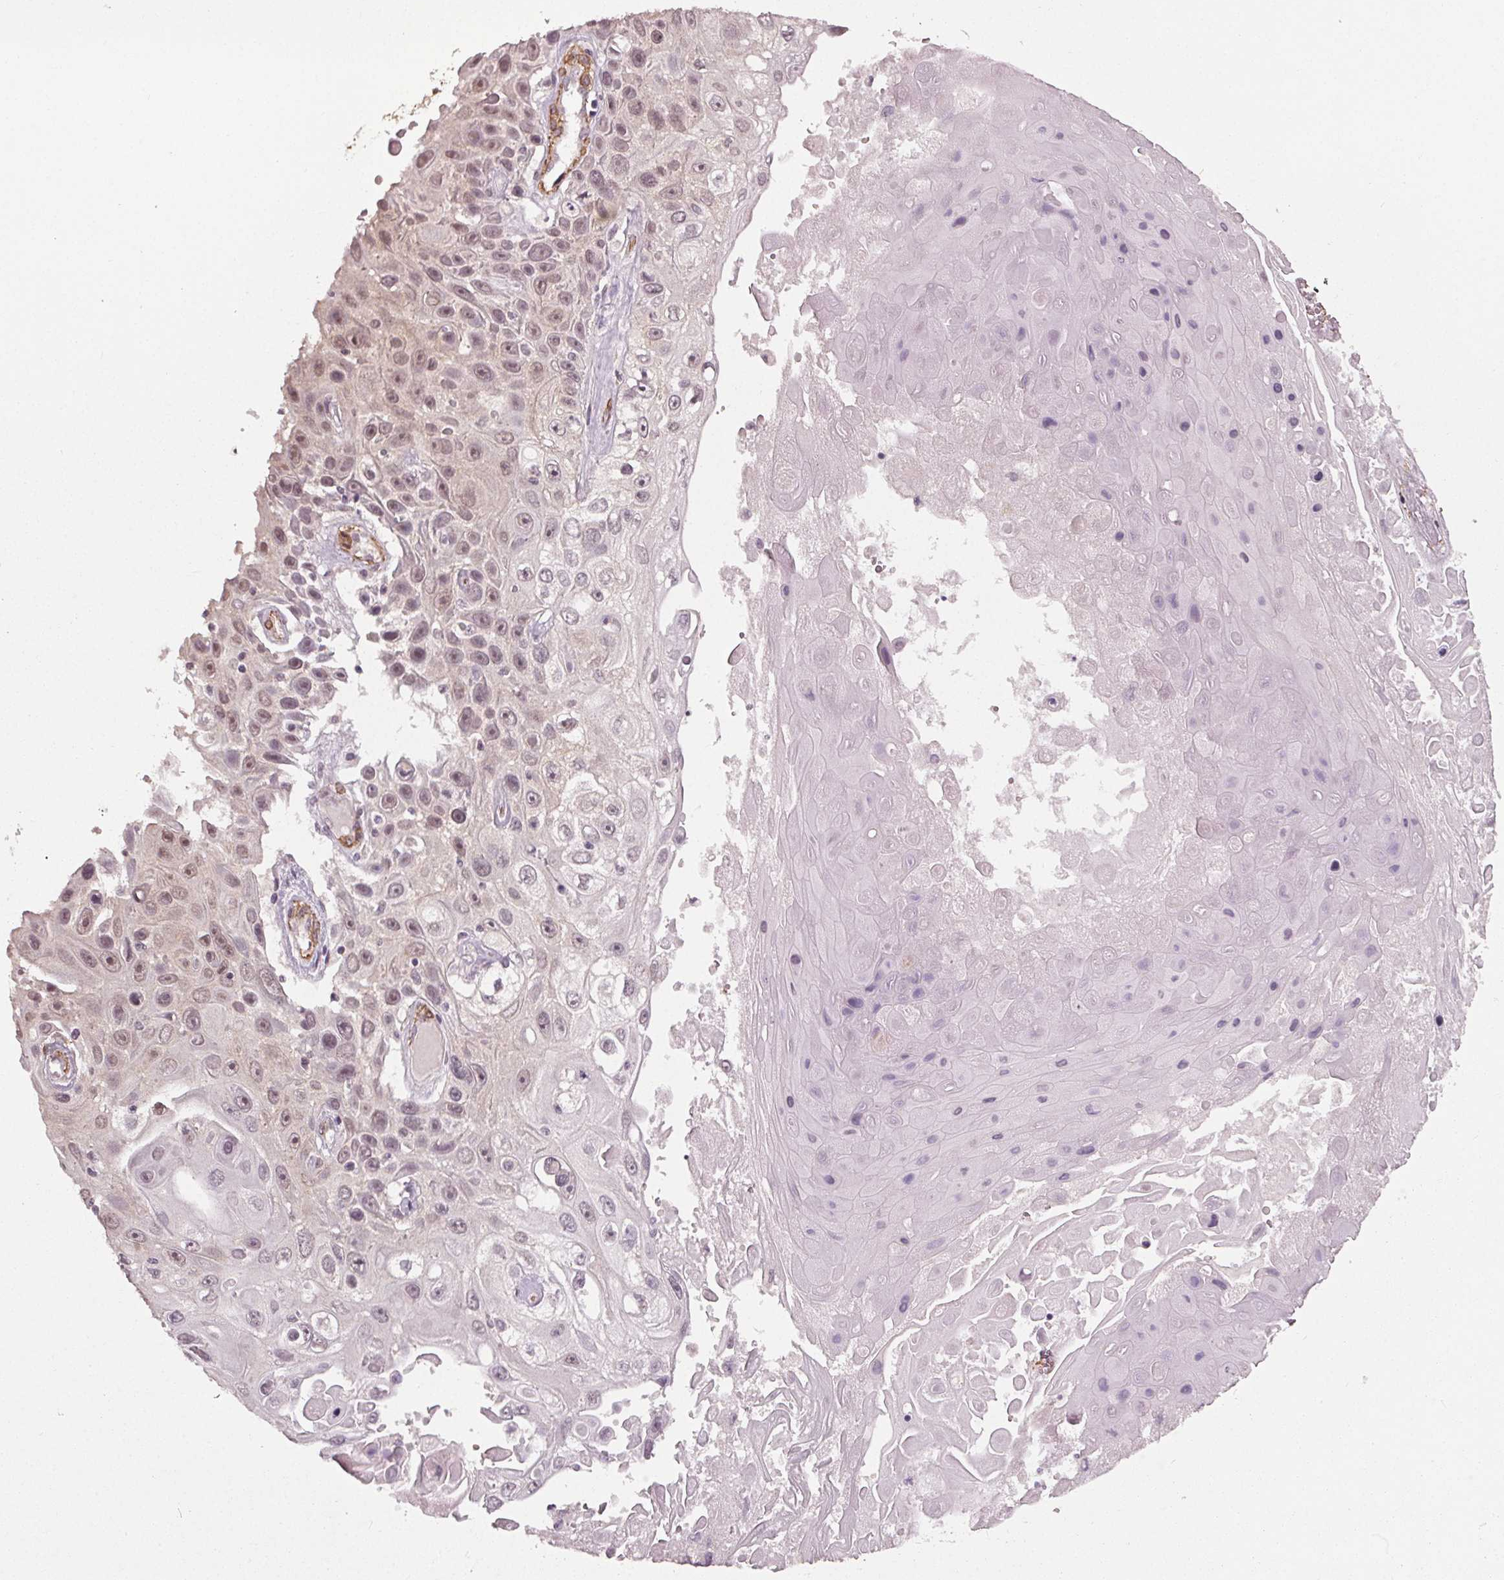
{"staining": {"intensity": "moderate", "quantity": "25%-75%", "location": "cytoplasmic/membranous,nuclear"}, "tissue": "skin cancer", "cell_type": "Tumor cells", "image_type": "cancer", "snomed": [{"axis": "morphology", "description": "Squamous cell carcinoma, NOS"}, {"axis": "topography", "description": "Skin"}], "caption": "This histopathology image shows immunohistochemistry (IHC) staining of skin cancer, with medium moderate cytoplasmic/membranous and nuclear expression in about 25%-75% of tumor cells.", "gene": "PKP1", "patient": {"sex": "male", "age": 82}}